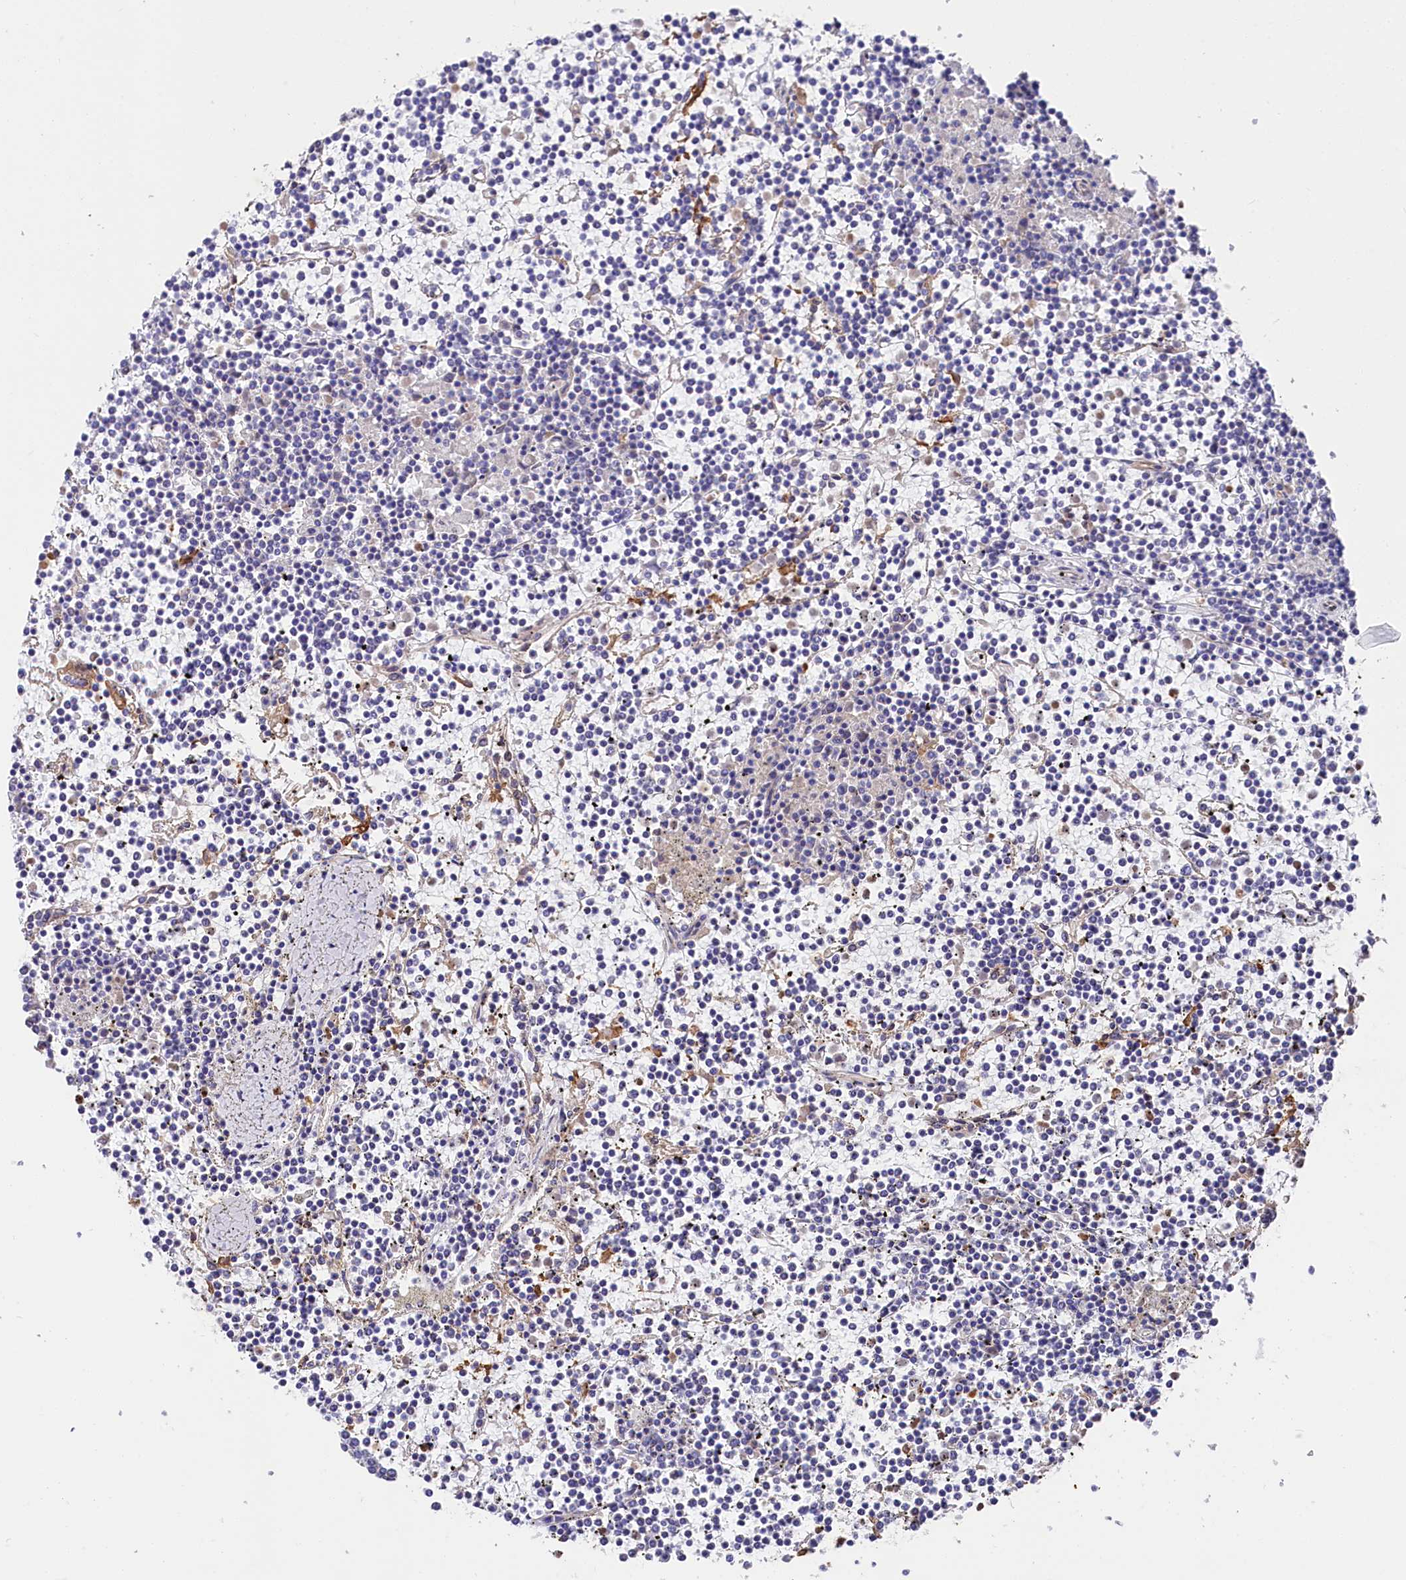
{"staining": {"intensity": "negative", "quantity": "none", "location": "none"}, "tissue": "lymphoma", "cell_type": "Tumor cells", "image_type": "cancer", "snomed": [{"axis": "morphology", "description": "Malignant lymphoma, non-Hodgkin's type, Low grade"}, {"axis": "topography", "description": "Spleen"}], "caption": "The micrograph exhibits no significant expression in tumor cells of malignant lymphoma, non-Hodgkin's type (low-grade). (DAB IHC, high magnification).", "gene": "TNKS1BP1", "patient": {"sex": "female", "age": 19}}